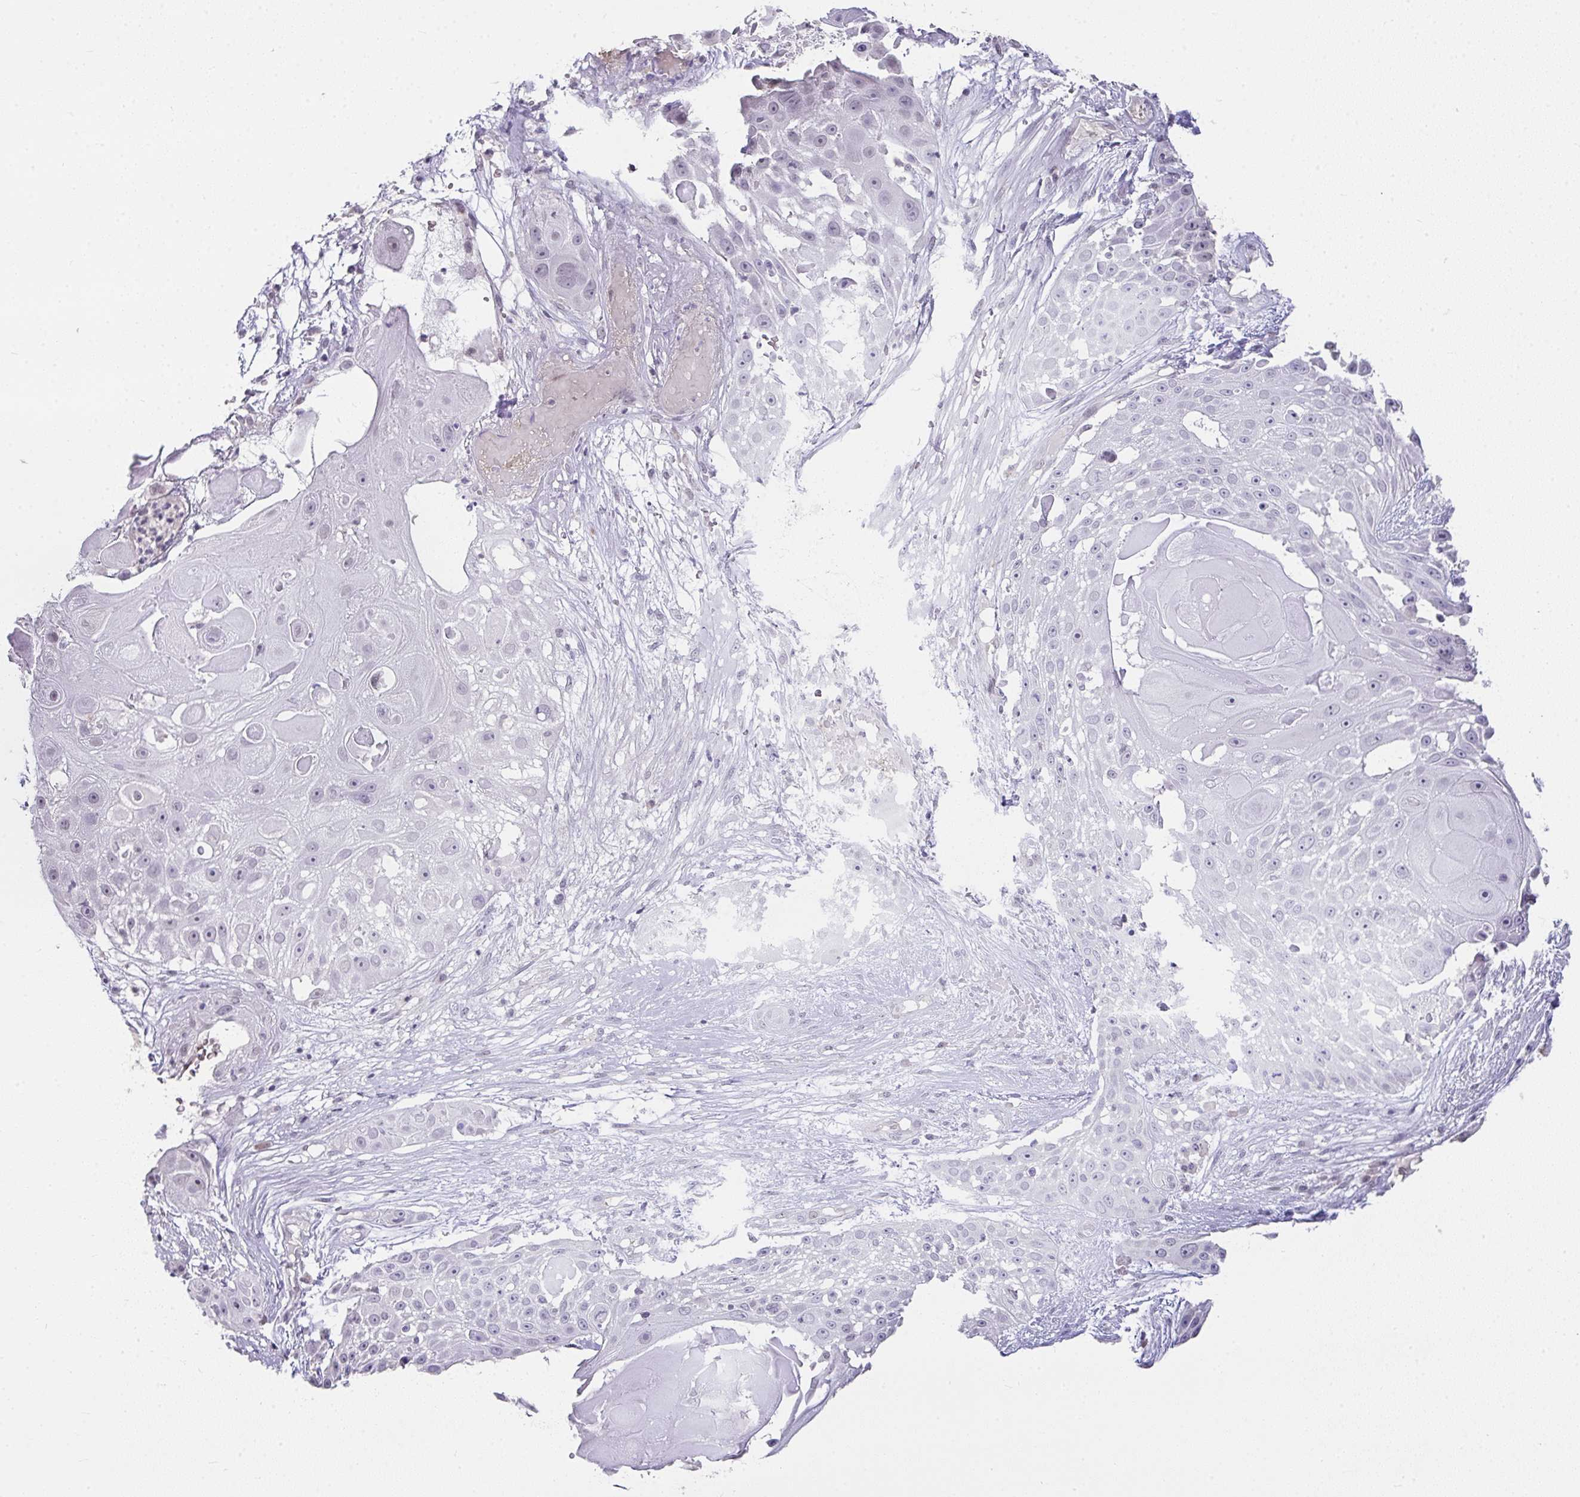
{"staining": {"intensity": "weak", "quantity": "<25%", "location": "nuclear"}, "tissue": "skin cancer", "cell_type": "Tumor cells", "image_type": "cancer", "snomed": [{"axis": "morphology", "description": "Squamous cell carcinoma, NOS"}, {"axis": "topography", "description": "Skin"}], "caption": "A high-resolution micrograph shows immunohistochemistry staining of skin squamous cell carcinoma, which demonstrates no significant expression in tumor cells.", "gene": "GLTPD2", "patient": {"sex": "female", "age": 86}}